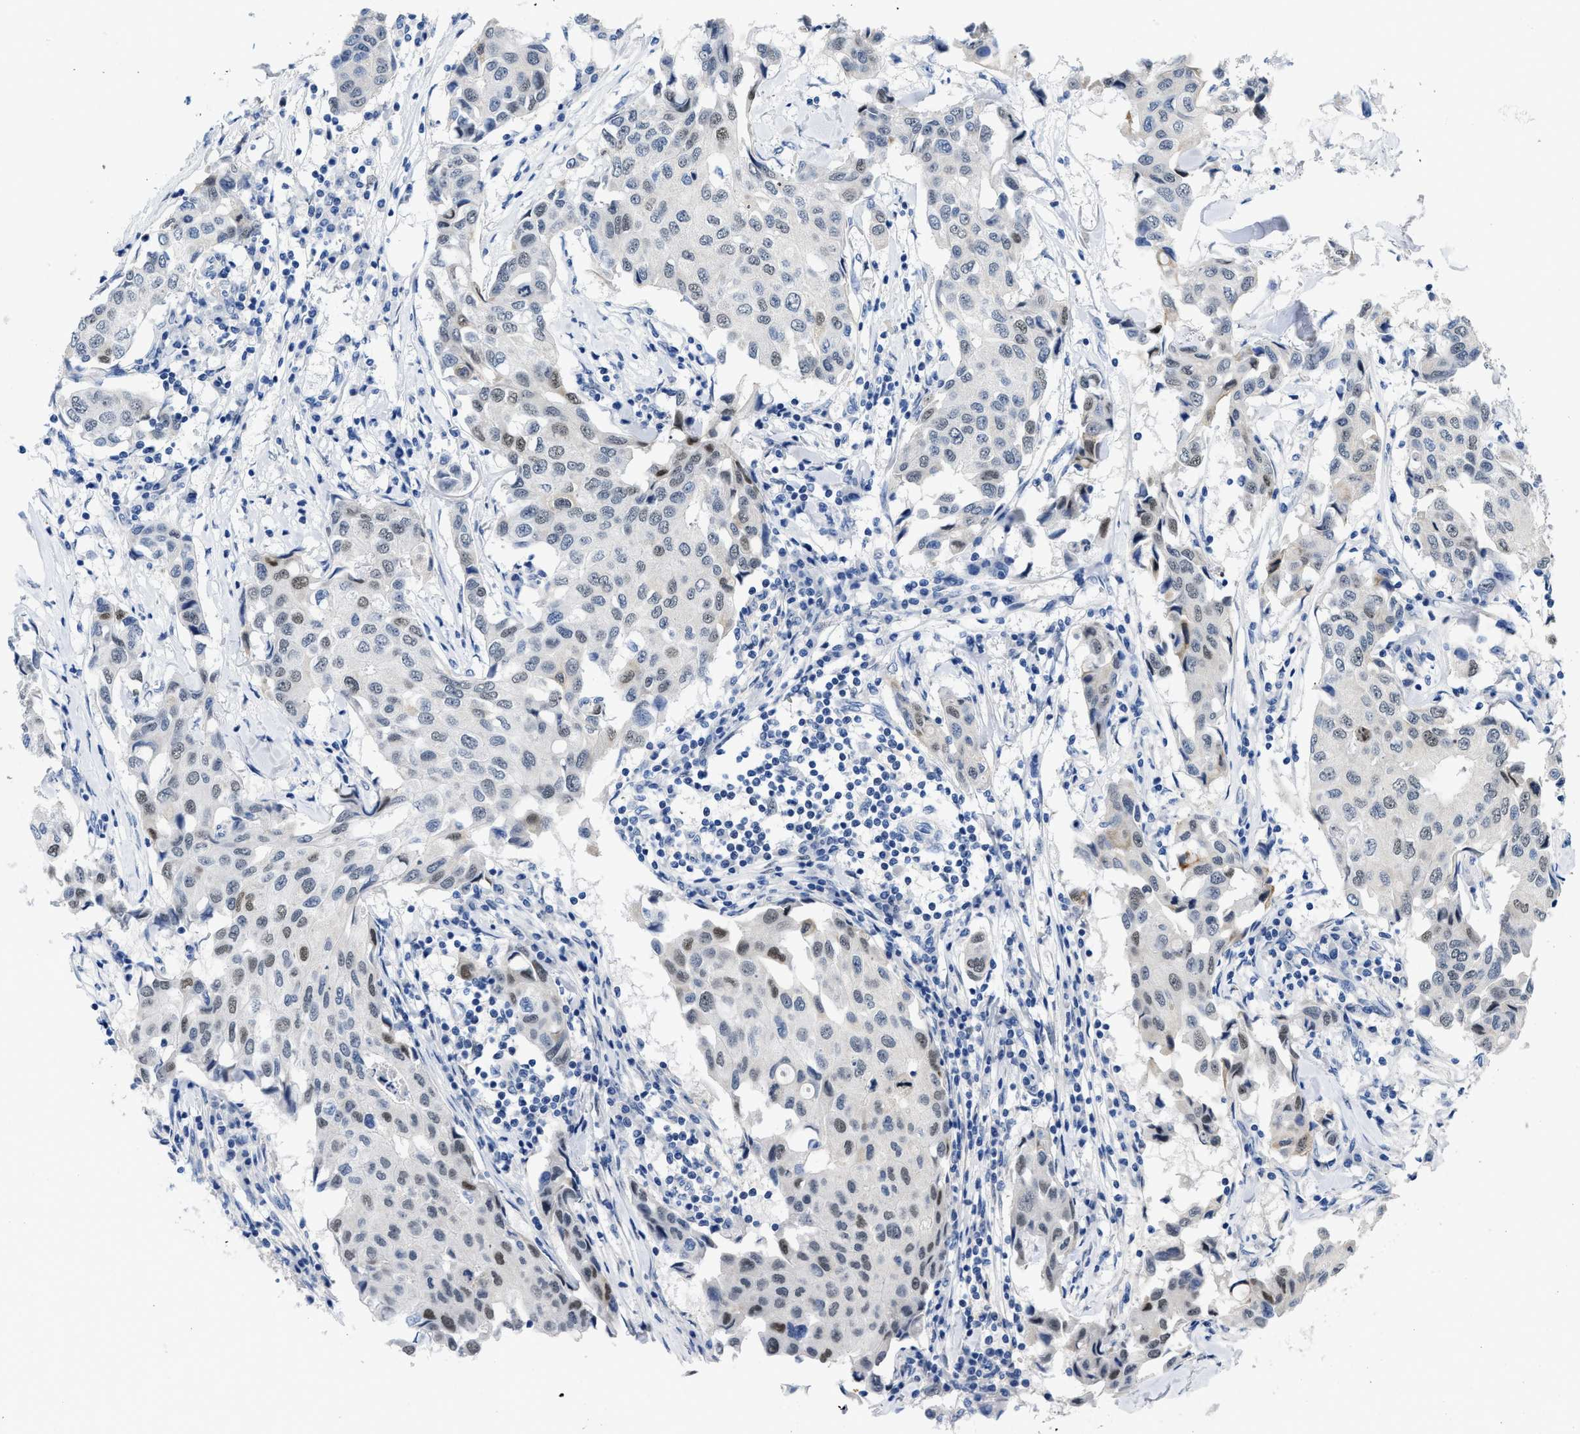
{"staining": {"intensity": "moderate", "quantity": "<25%", "location": "nuclear"}, "tissue": "breast cancer", "cell_type": "Tumor cells", "image_type": "cancer", "snomed": [{"axis": "morphology", "description": "Duct carcinoma"}, {"axis": "topography", "description": "Breast"}], "caption": "This is a histology image of immunohistochemistry staining of breast cancer, which shows moderate staining in the nuclear of tumor cells.", "gene": "NFIX", "patient": {"sex": "female", "age": 80}}